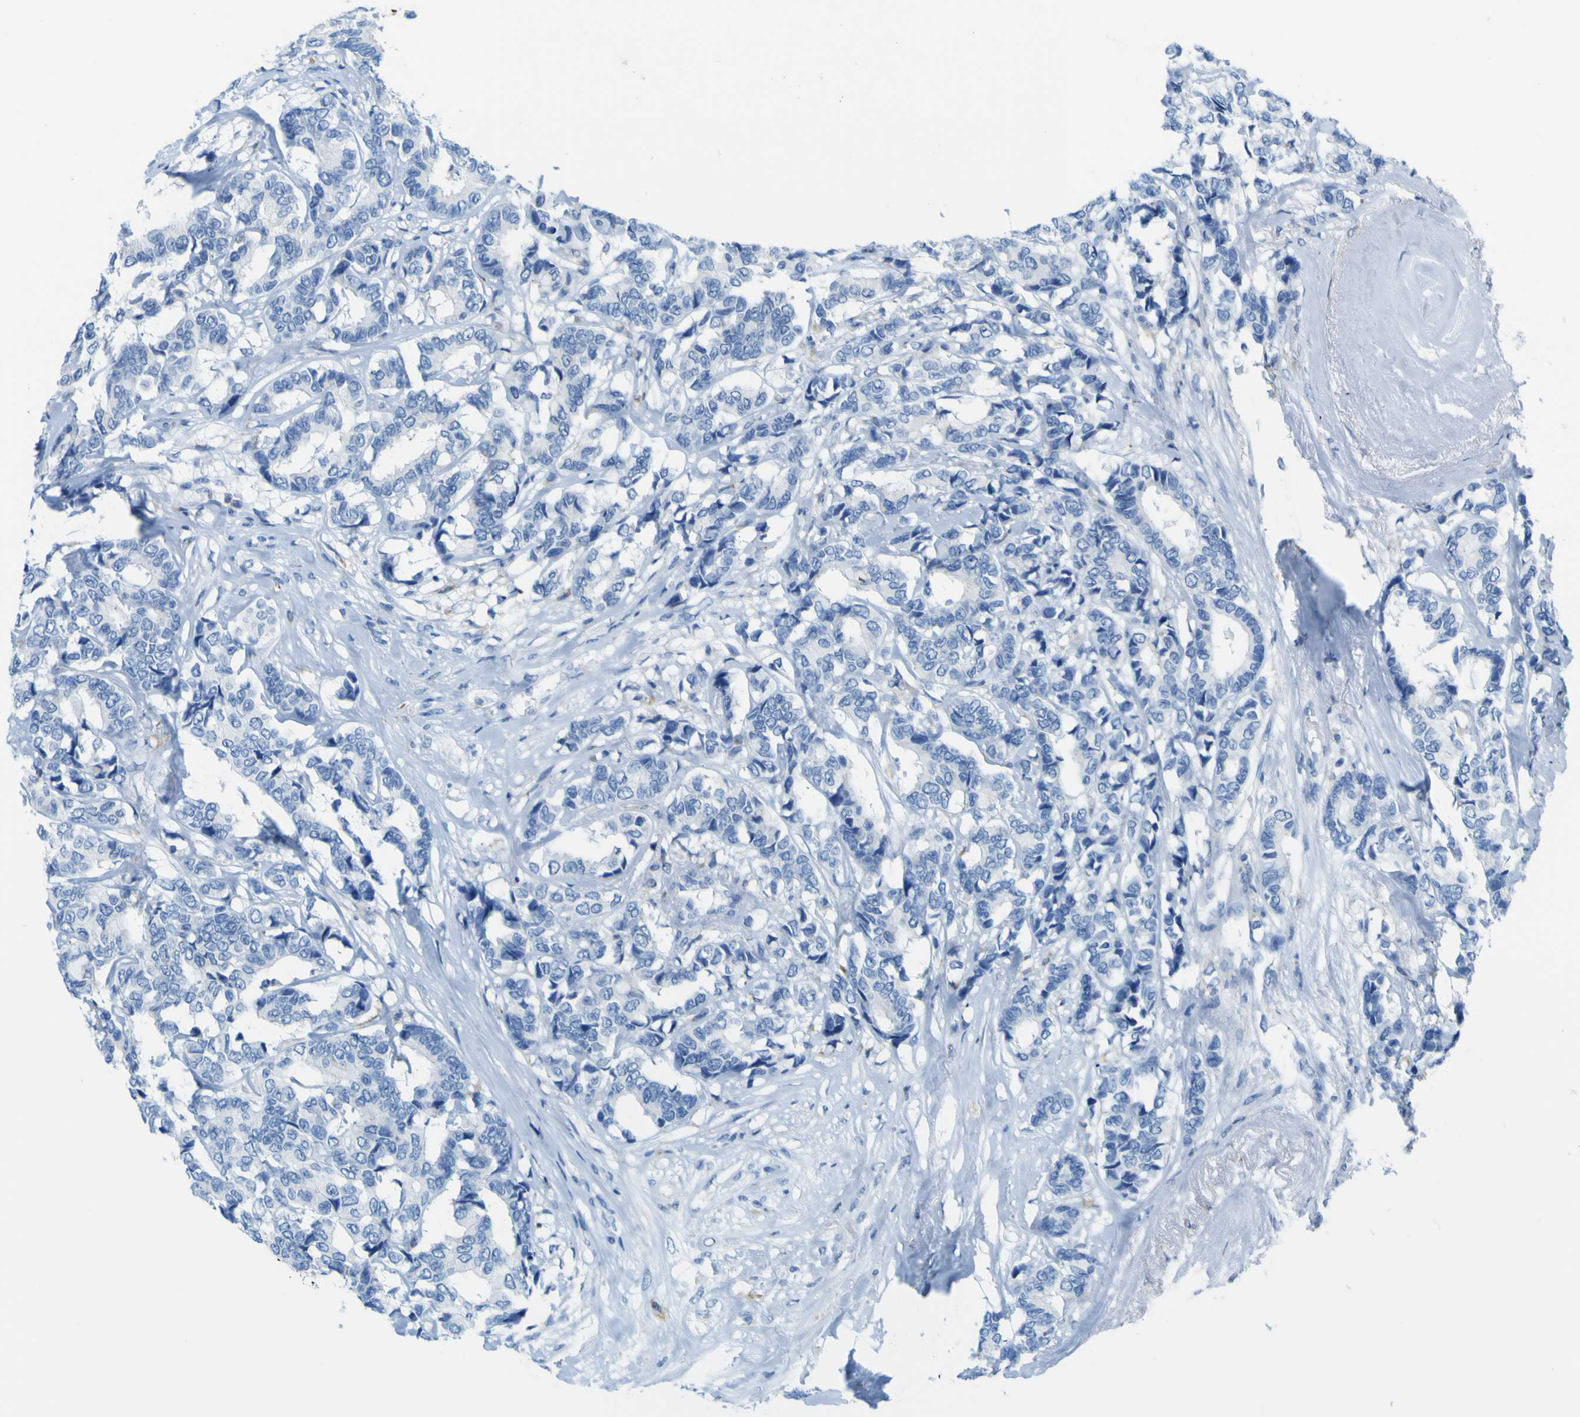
{"staining": {"intensity": "negative", "quantity": "none", "location": "none"}, "tissue": "breast cancer", "cell_type": "Tumor cells", "image_type": "cancer", "snomed": [{"axis": "morphology", "description": "Duct carcinoma"}, {"axis": "topography", "description": "Breast"}], "caption": "Breast cancer was stained to show a protein in brown. There is no significant expression in tumor cells. (DAB immunohistochemistry (IHC) with hematoxylin counter stain).", "gene": "ACSL1", "patient": {"sex": "female", "age": 87}}